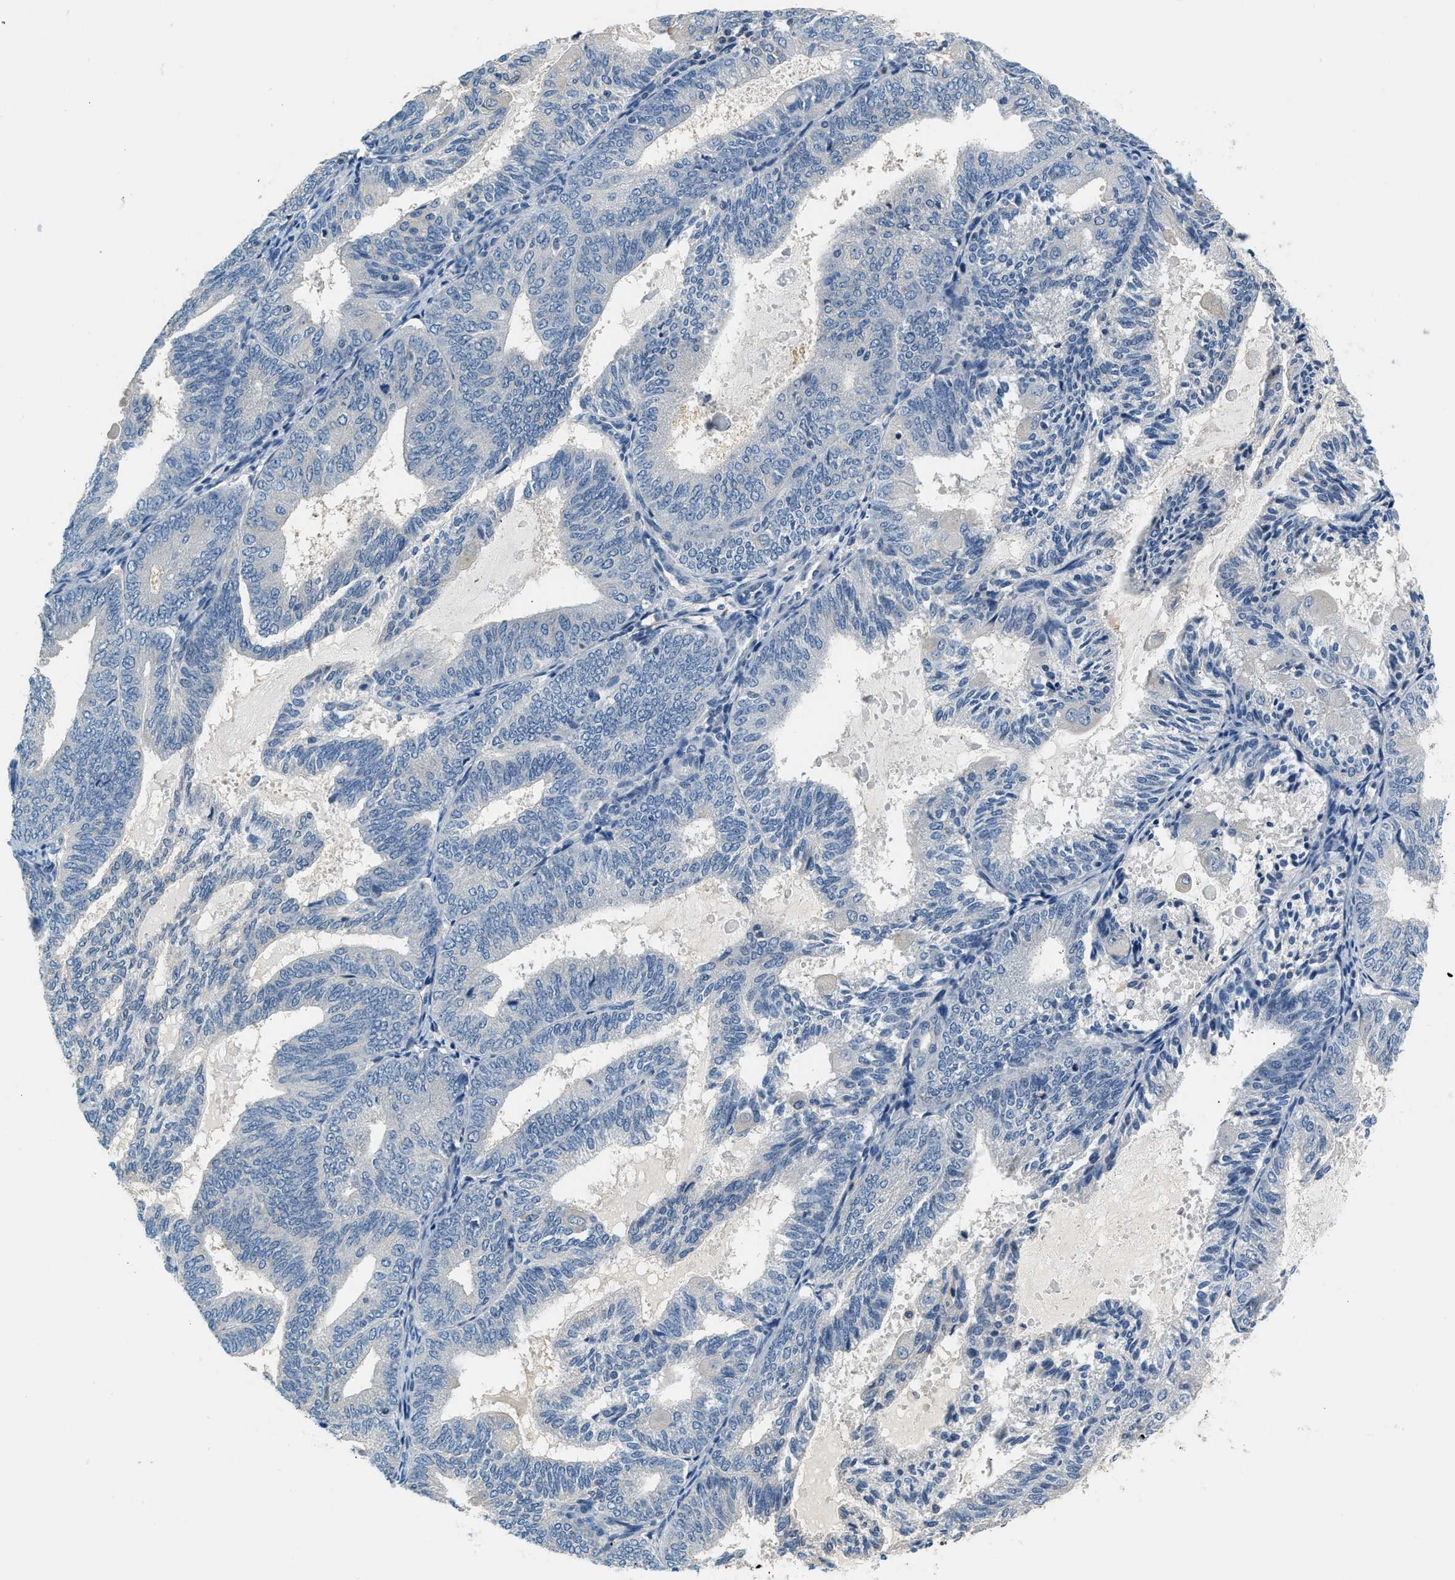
{"staining": {"intensity": "negative", "quantity": "none", "location": "none"}, "tissue": "endometrial cancer", "cell_type": "Tumor cells", "image_type": "cancer", "snomed": [{"axis": "morphology", "description": "Adenocarcinoma, NOS"}, {"axis": "topography", "description": "Endometrium"}], "caption": "A histopathology image of endometrial adenocarcinoma stained for a protein shows no brown staining in tumor cells.", "gene": "SLC35E1", "patient": {"sex": "female", "age": 81}}